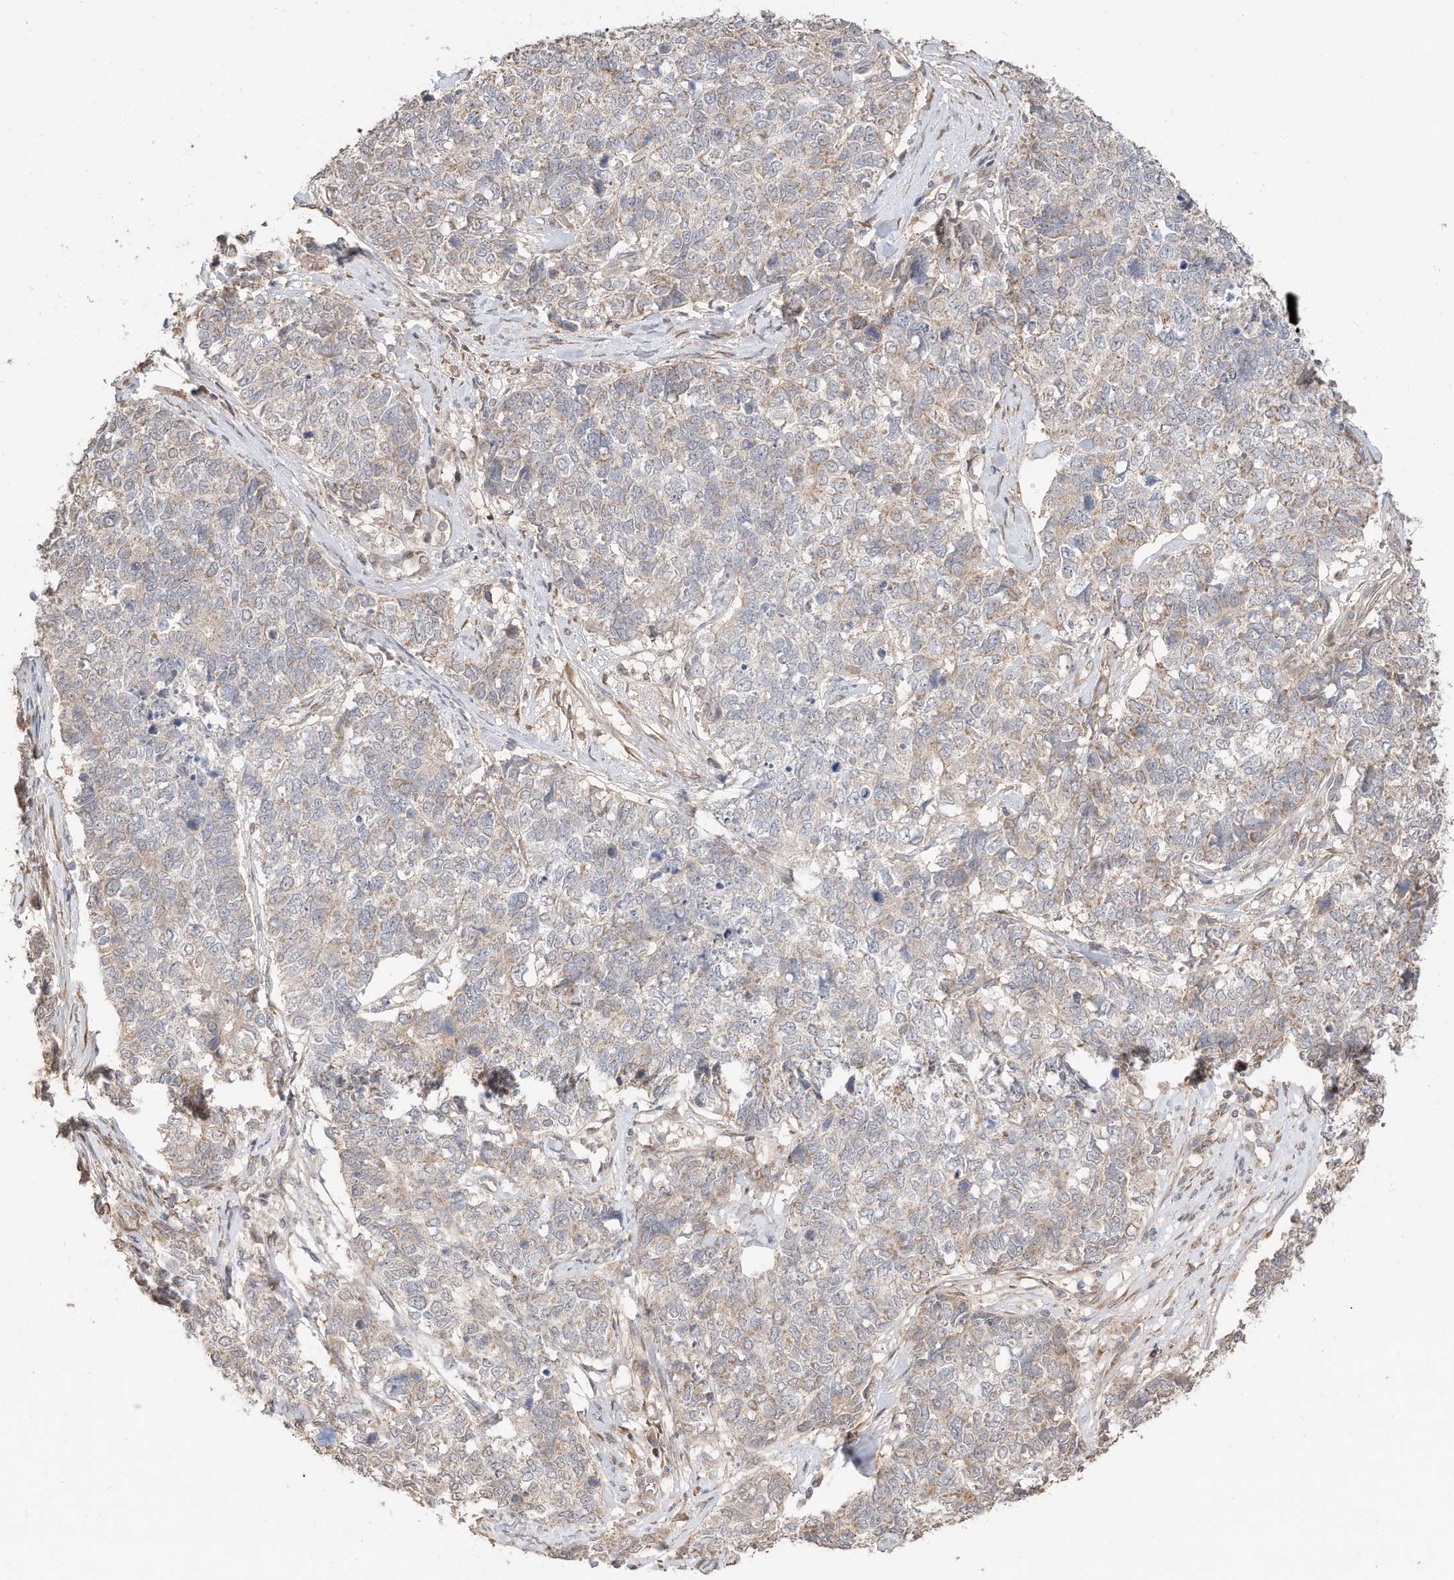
{"staining": {"intensity": "negative", "quantity": "none", "location": "none"}, "tissue": "cervical cancer", "cell_type": "Tumor cells", "image_type": "cancer", "snomed": [{"axis": "morphology", "description": "Squamous cell carcinoma, NOS"}, {"axis": "topography", "description": "Cervix"}], "caption": "A high-resolution photomicrograph shows IHC staining of squamous cell carcinoma (cervical), which exhibits no significant expression in tumor cells.", "gene": "CAGE1", "patient": {"sex": "female", "age": 63}}